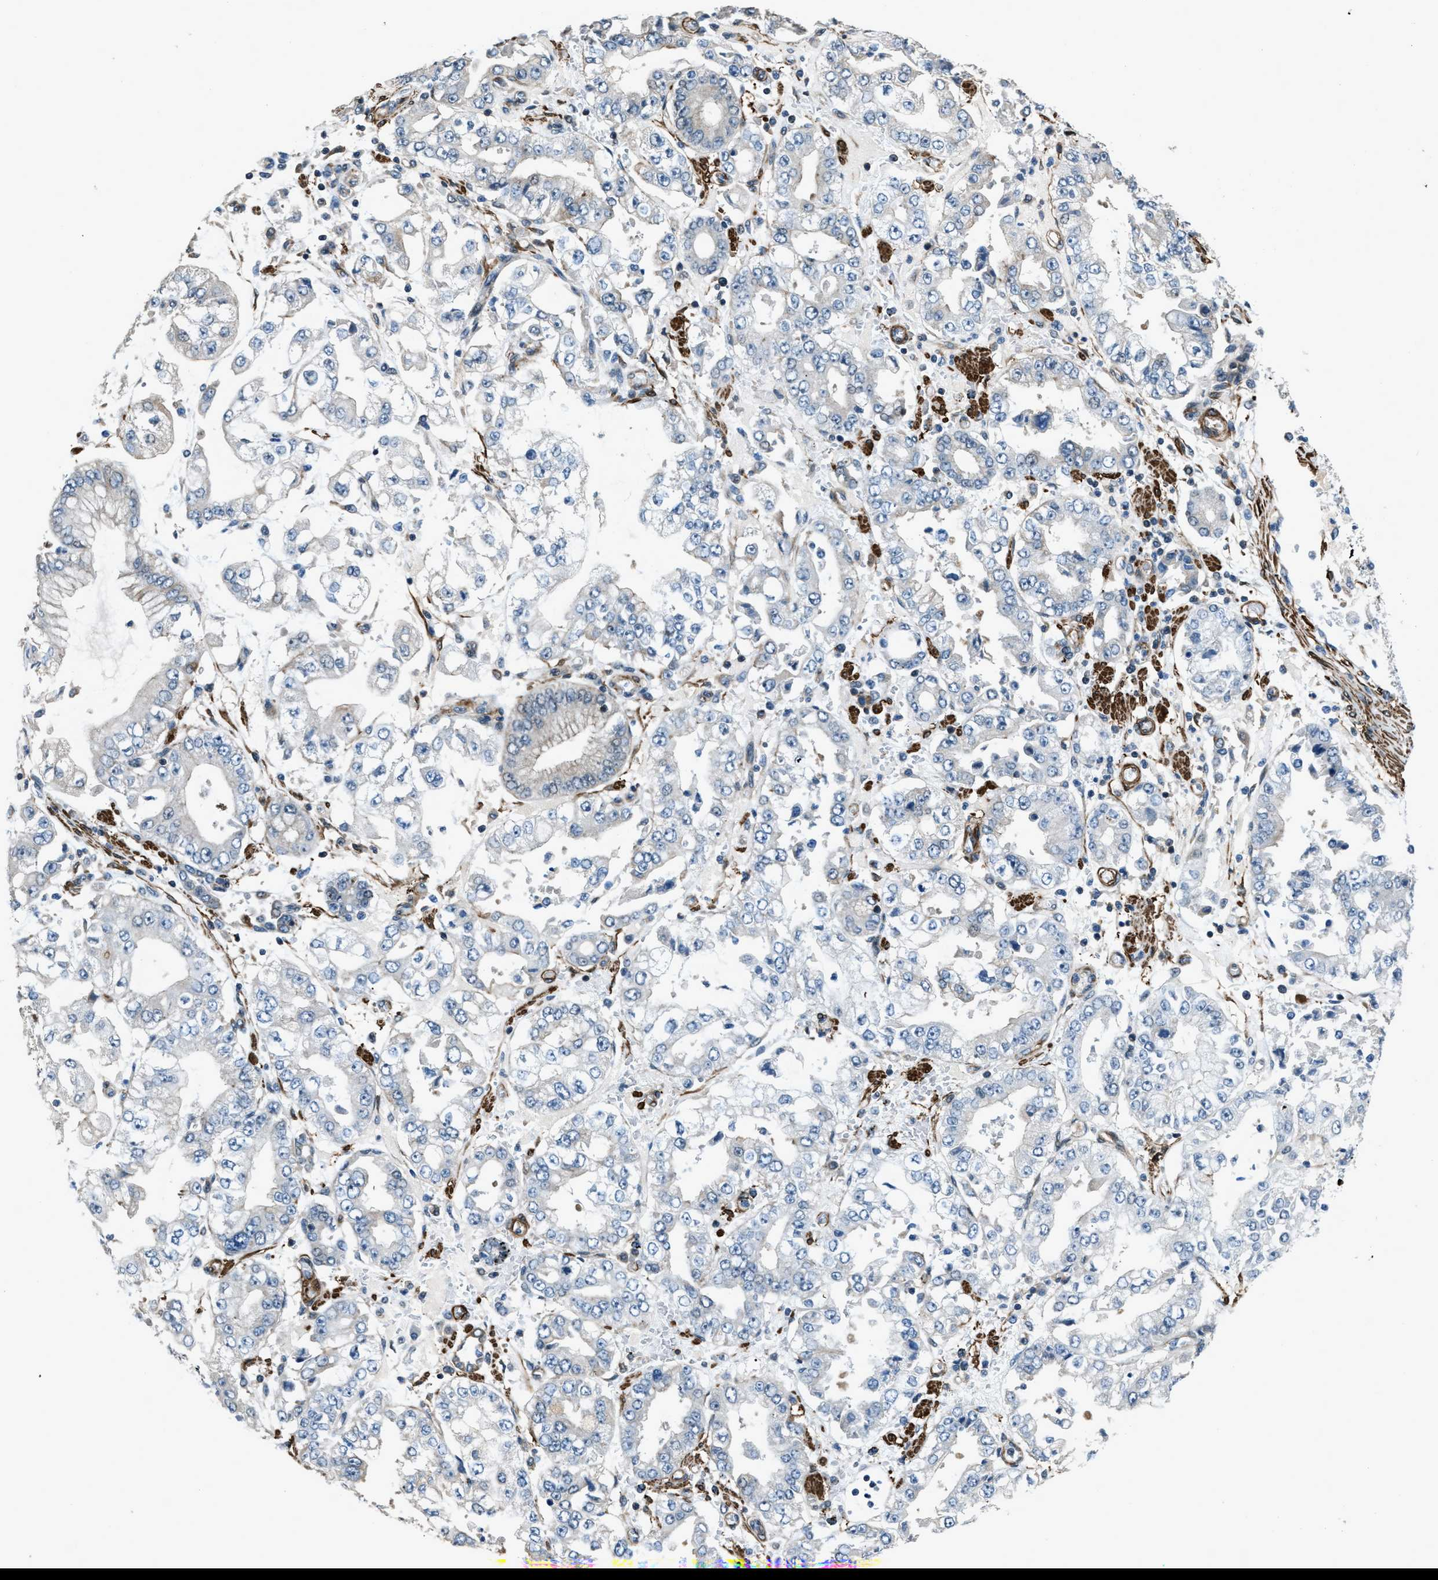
{"staining": {"intensity": "negative", "quantity": "none", "location": "none"}, "tissue": "stomach cancer", "cell_type": "Tumor cells", "image_type": "cancer", "snomed": [{"axis": "morphology", "description": "Adenocarcinoma, NOS"}, {"axis": "topography", "description": "Stomach"}], "caption": "Immunohistochemistry (IHC) image of neoplastic tissue: stomach cancer stained with DAB (3,3'-diaminobenzidine) demonstrates no significant protein positivity in tumor cells.", "gene": "NUDCD3", "patient": {"sex": "male", "age": 76}}